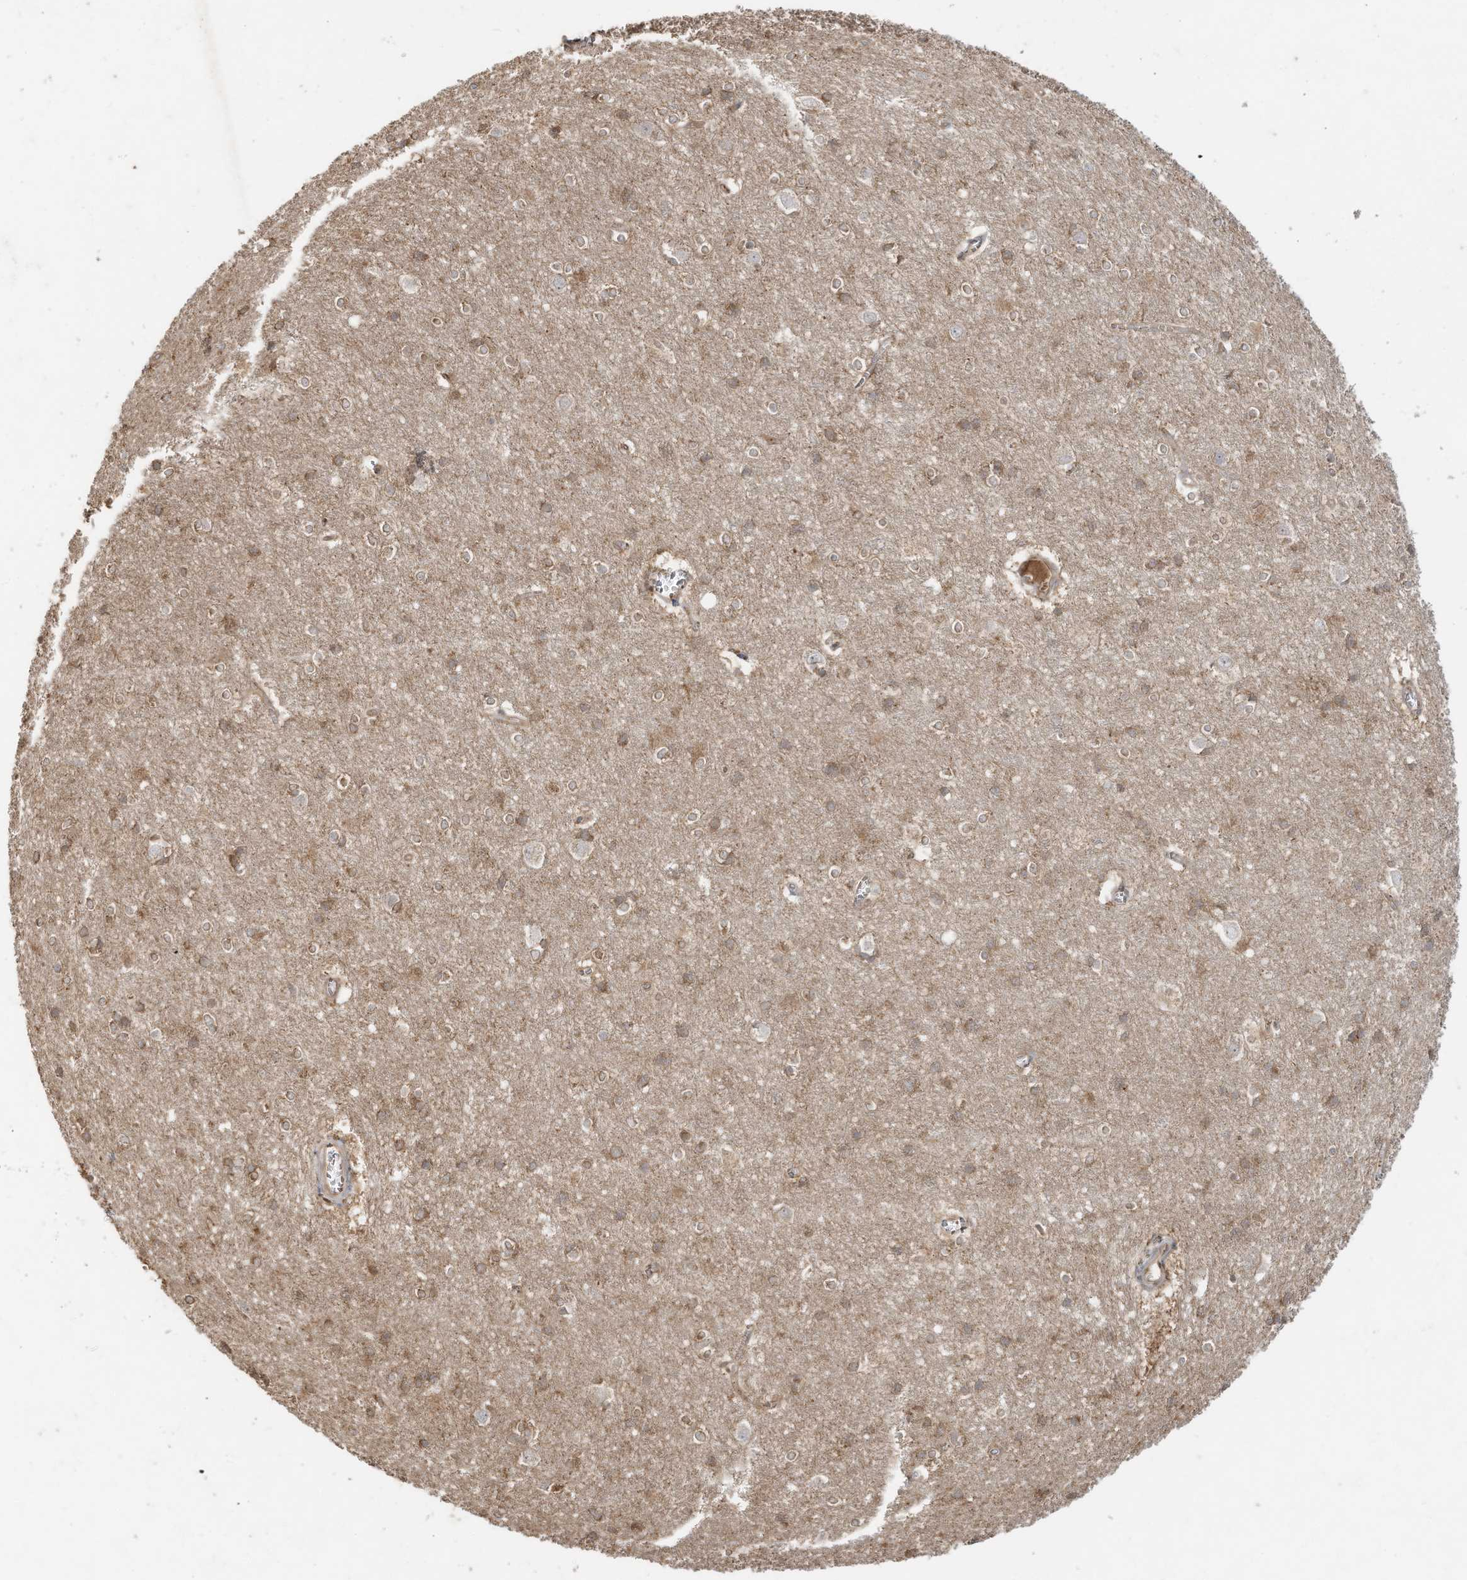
{"staining": {"intensity": "moderate", "quantity": ">75%", "location": "cytoplasmic/membranous"}, "tissue": "cerebral cortex", "cell_type": "Endothelial cells", "image_type": "normal", "snomed": [{"axis": "morphology", "description": "Normal tissue, NOS"}, {"axis": "topography", "description": "Cerebral cortex"}], "caption": "Protein expression analysis of benign cerebral cortex exhibits moderate cytoplasmic/membranous staining in about >75% of endothelial cells. The protein of interest is stained brown, and the nuclei are stained in blue (DAB IHC with brightfield microscopy, high magnification).", "gene": "DYNC1I2", "patient": {"sex": "male", "age": 54}}